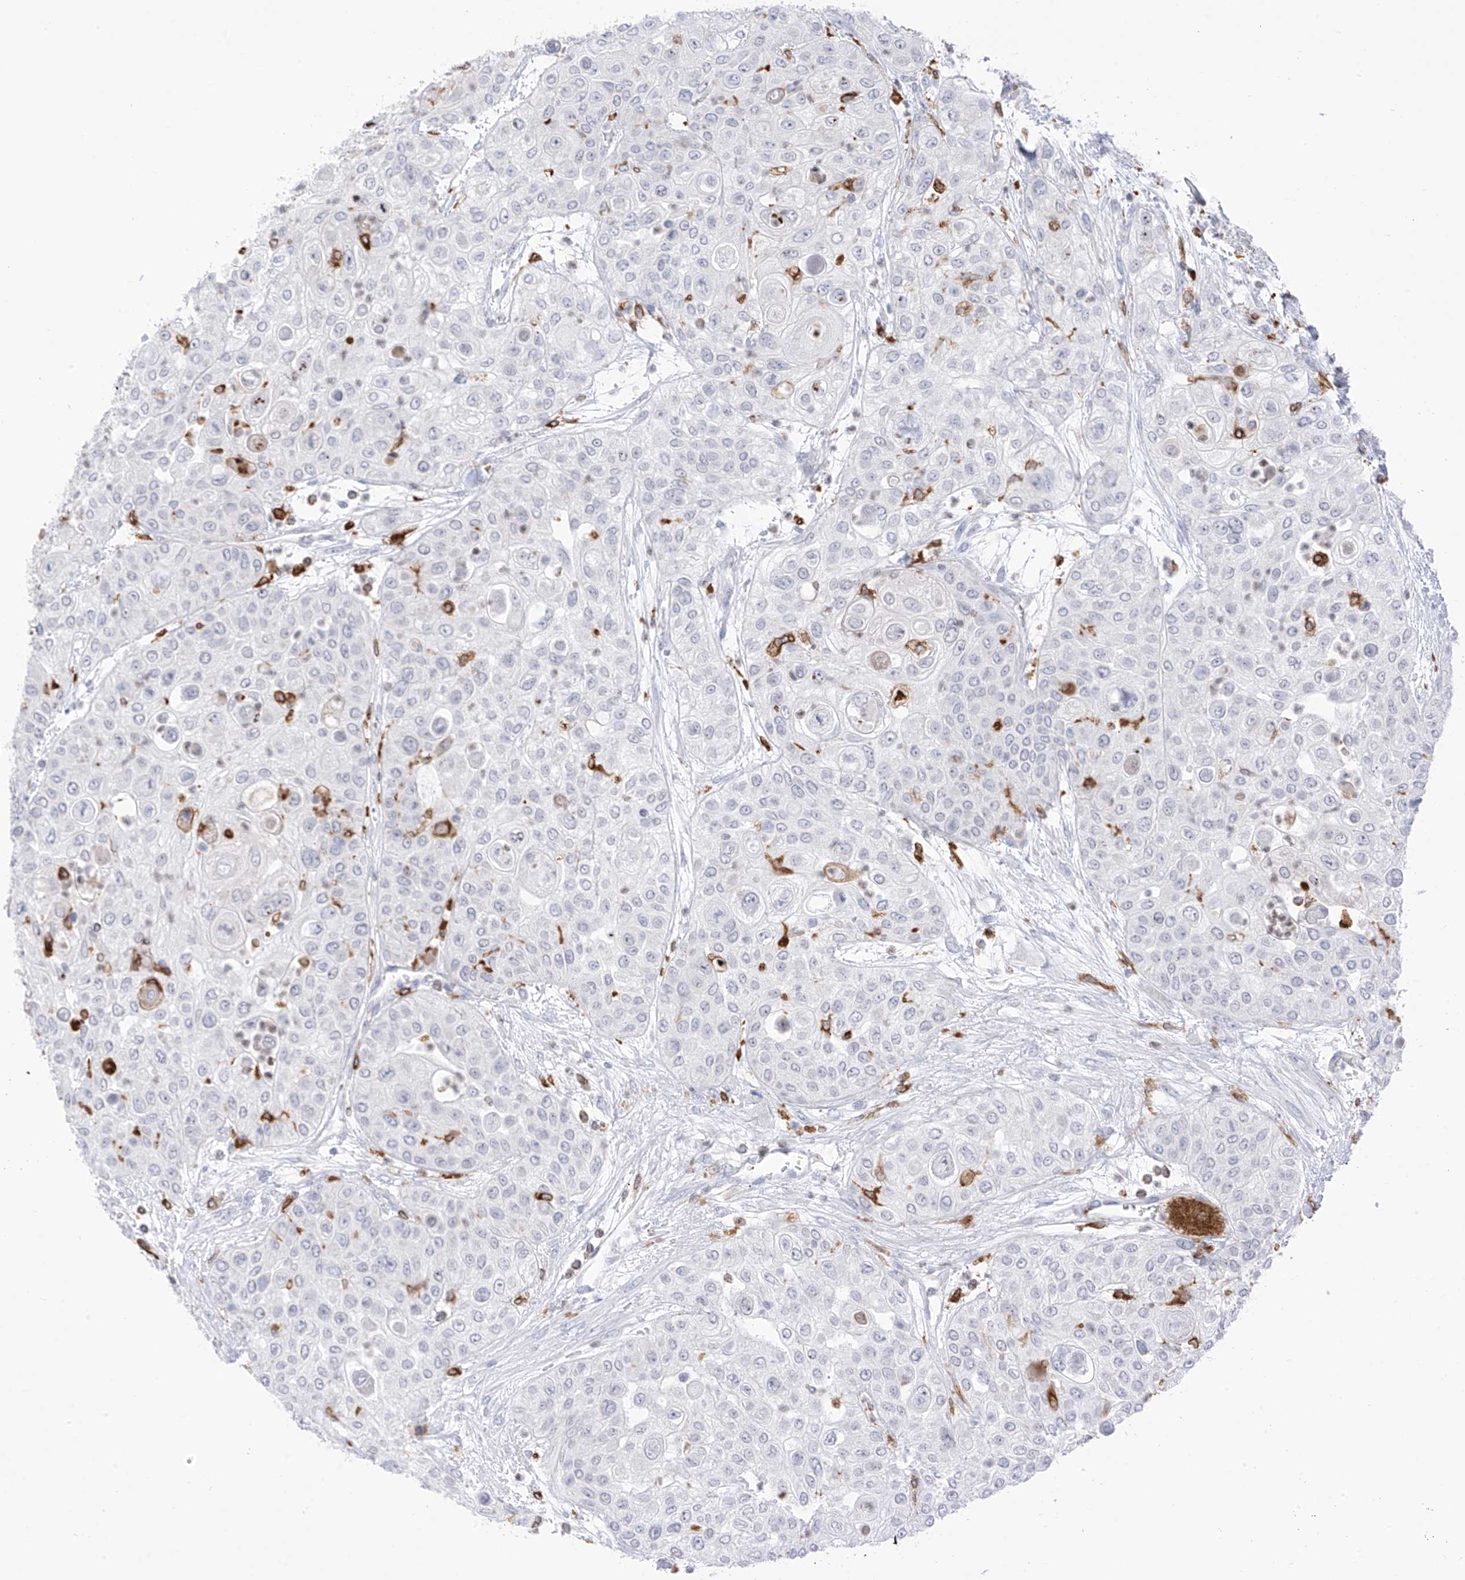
{"staining": {"intensity": "negative", "quantity": "none", "location": "none"}, "tissue": "urothelial cancer", "cell_type": "Tumor cells", "image_type": "cancer", "snomed": [{"axis": "morphology", "description": "Urothelial carcinoma, High grade"}, {"axis": "topography", "description": "Urinary bladder"}], "caption": "Immunohistochemical staining of human urothelial carcinoma (high-grade) demonstrates no significant positivity in tumor cells.", "gene": "TBXAS1", "patient": {"sex": "female", "age": 79}}